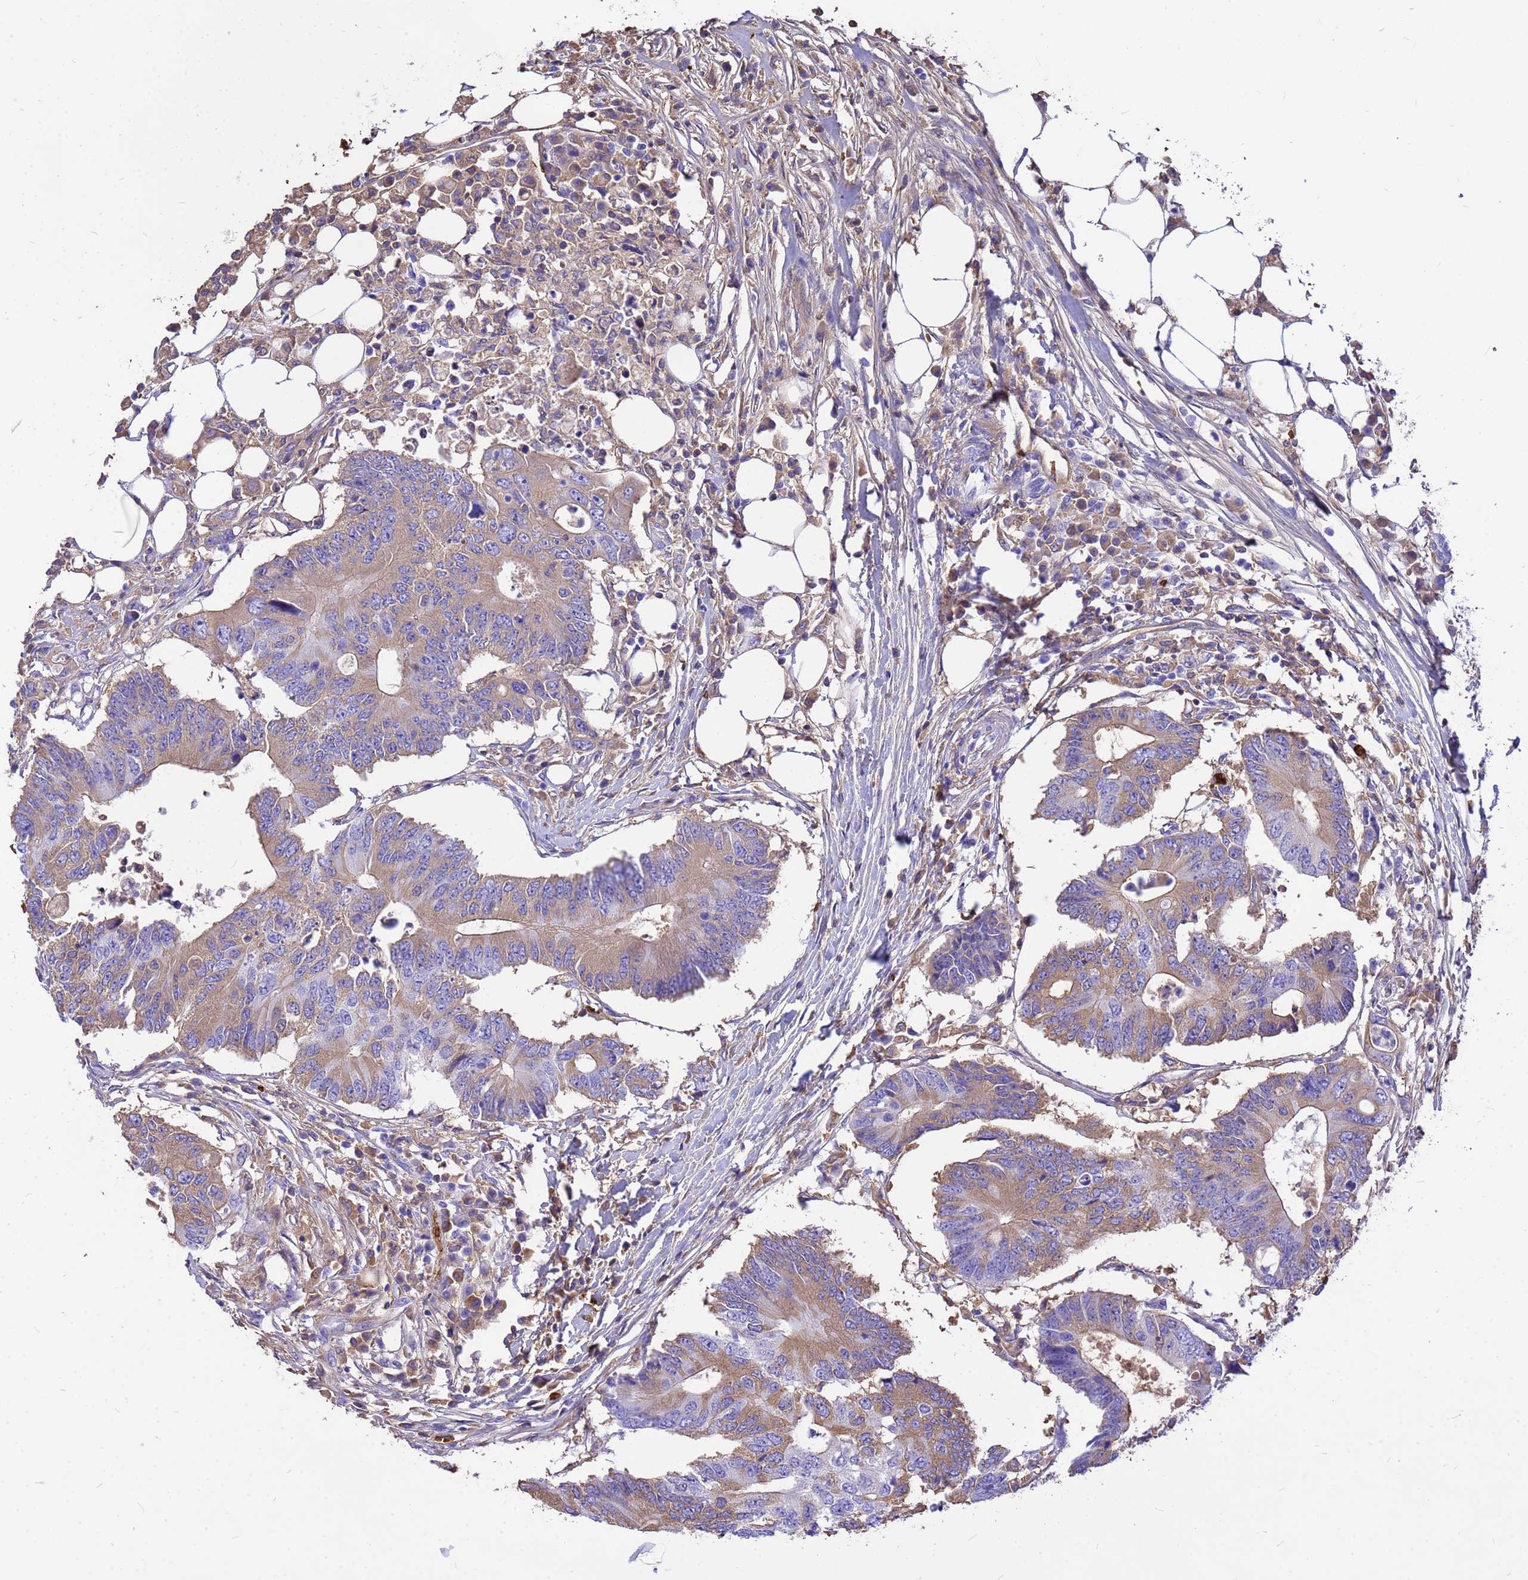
{"staining": {"intensity": "weak", "quantity": "25%-75%", "location": "cytoplasmic/membranous"}, "tissue": "colorectal cancer", "cell_type": "Tumor cells", "image_type": "cancer", "snomed": [{"axis": "morphology", "description": "Adenocarcinoma, NOS"}, {"axis": "topography", "description": "Colon"}], "caption": "Weak cytoplasmic/membranous protein expression is seen in approximately 25%-75% of tumor cells in colorectal adenocarcinoma. The protein is shown in brown color, while the nuclei are stained blue.", "gene": "HBA2", "patient": {"sex": "male", "age": 71}}